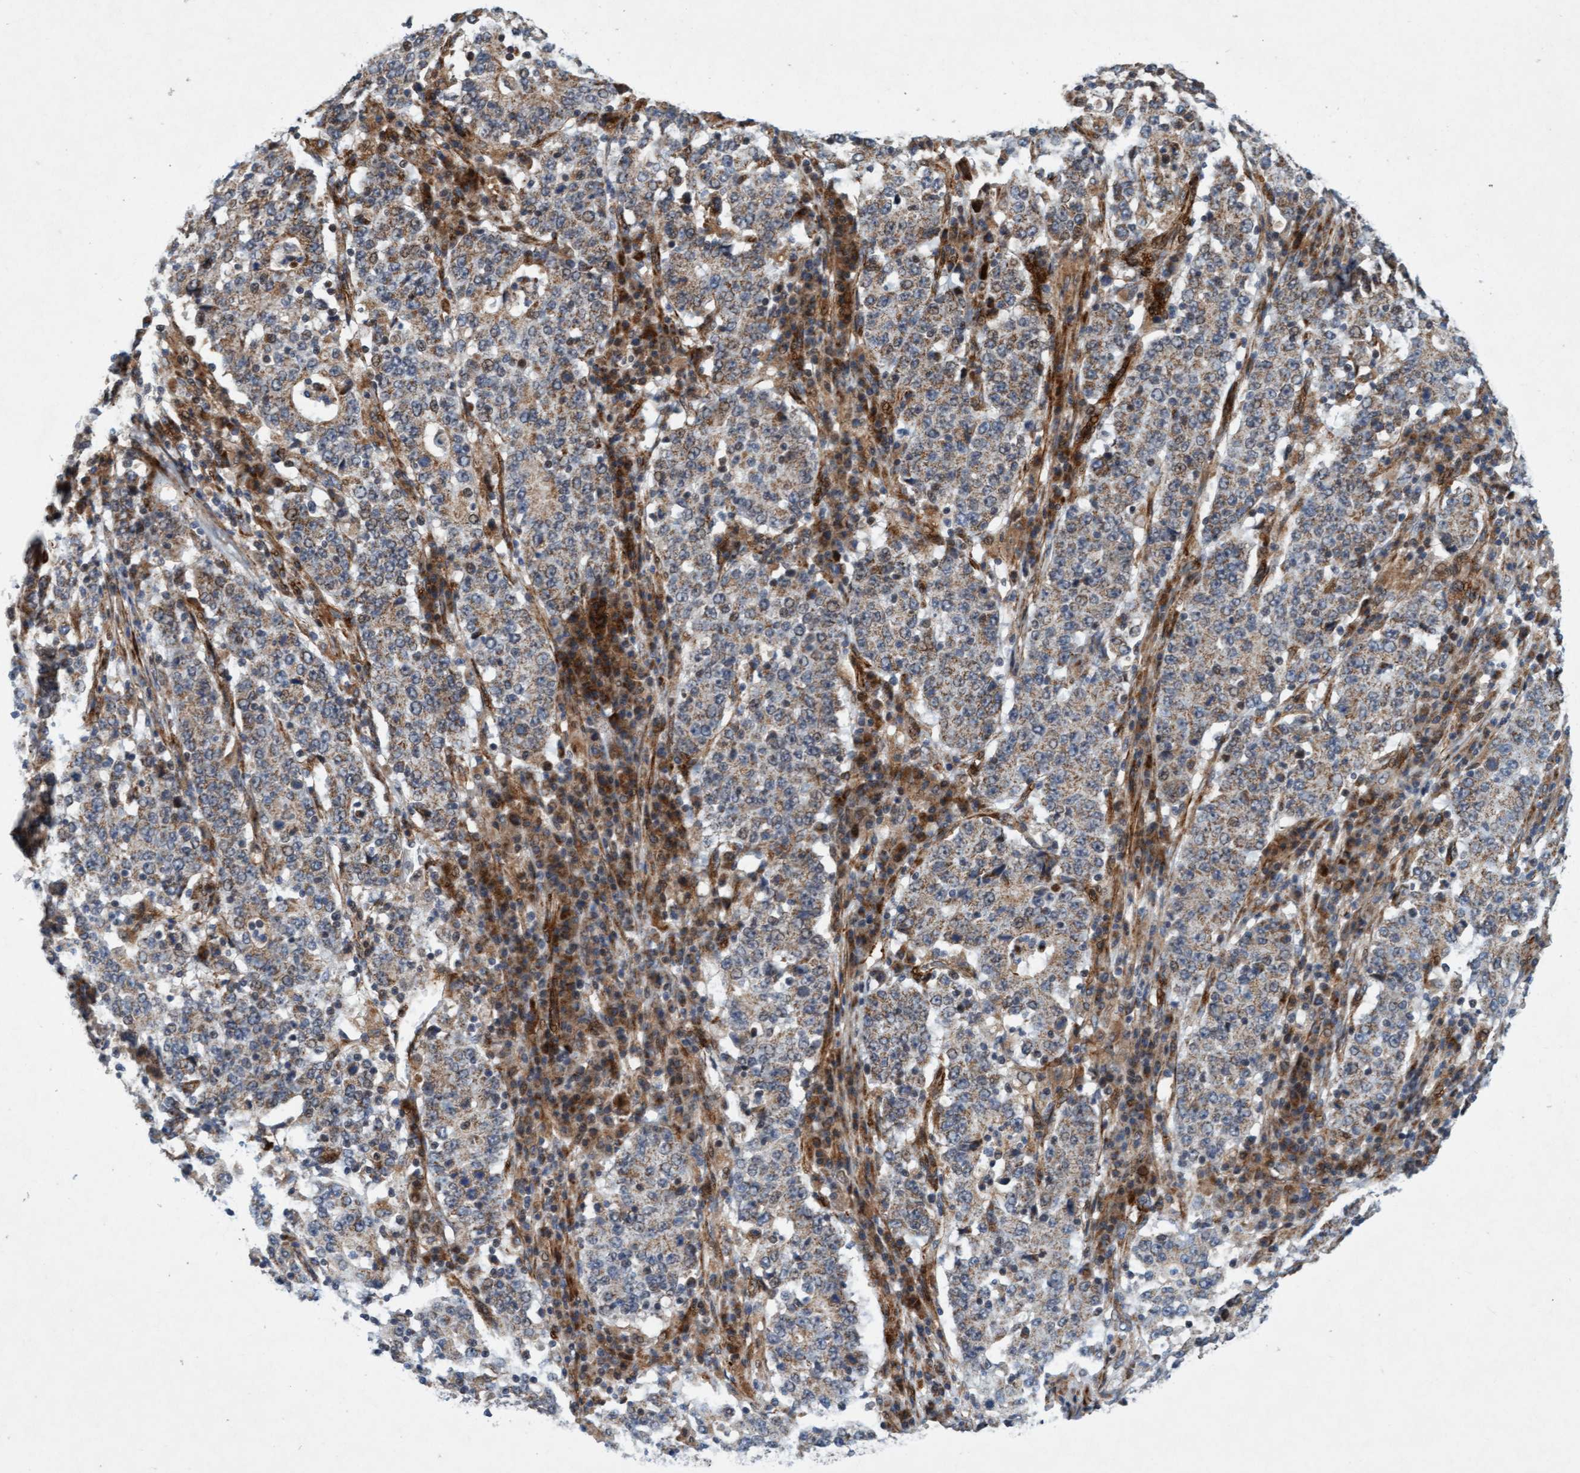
{"staining": {"intensity": "weak", "quantity": ">75%", "location": "cytoplasmic/membranous"}, "tissue": "stomach cancer", "cell_type": "Tumor cells", "image_type": "cancer", "snomed": [{"axis": "morphology", "description": "Adenocarcinoma, NOS"}, {"axis": "topography", "description": "Stomach"}], "caption": "This is an image of immunohistochemistry (IHC) staining of adenocarcinoma (stomach), which shows weak positivity in the cytoplasmic/membranous of tumor cells.", "gene": "TMEM70", "patient": {"sex": "male", "age": 59}}